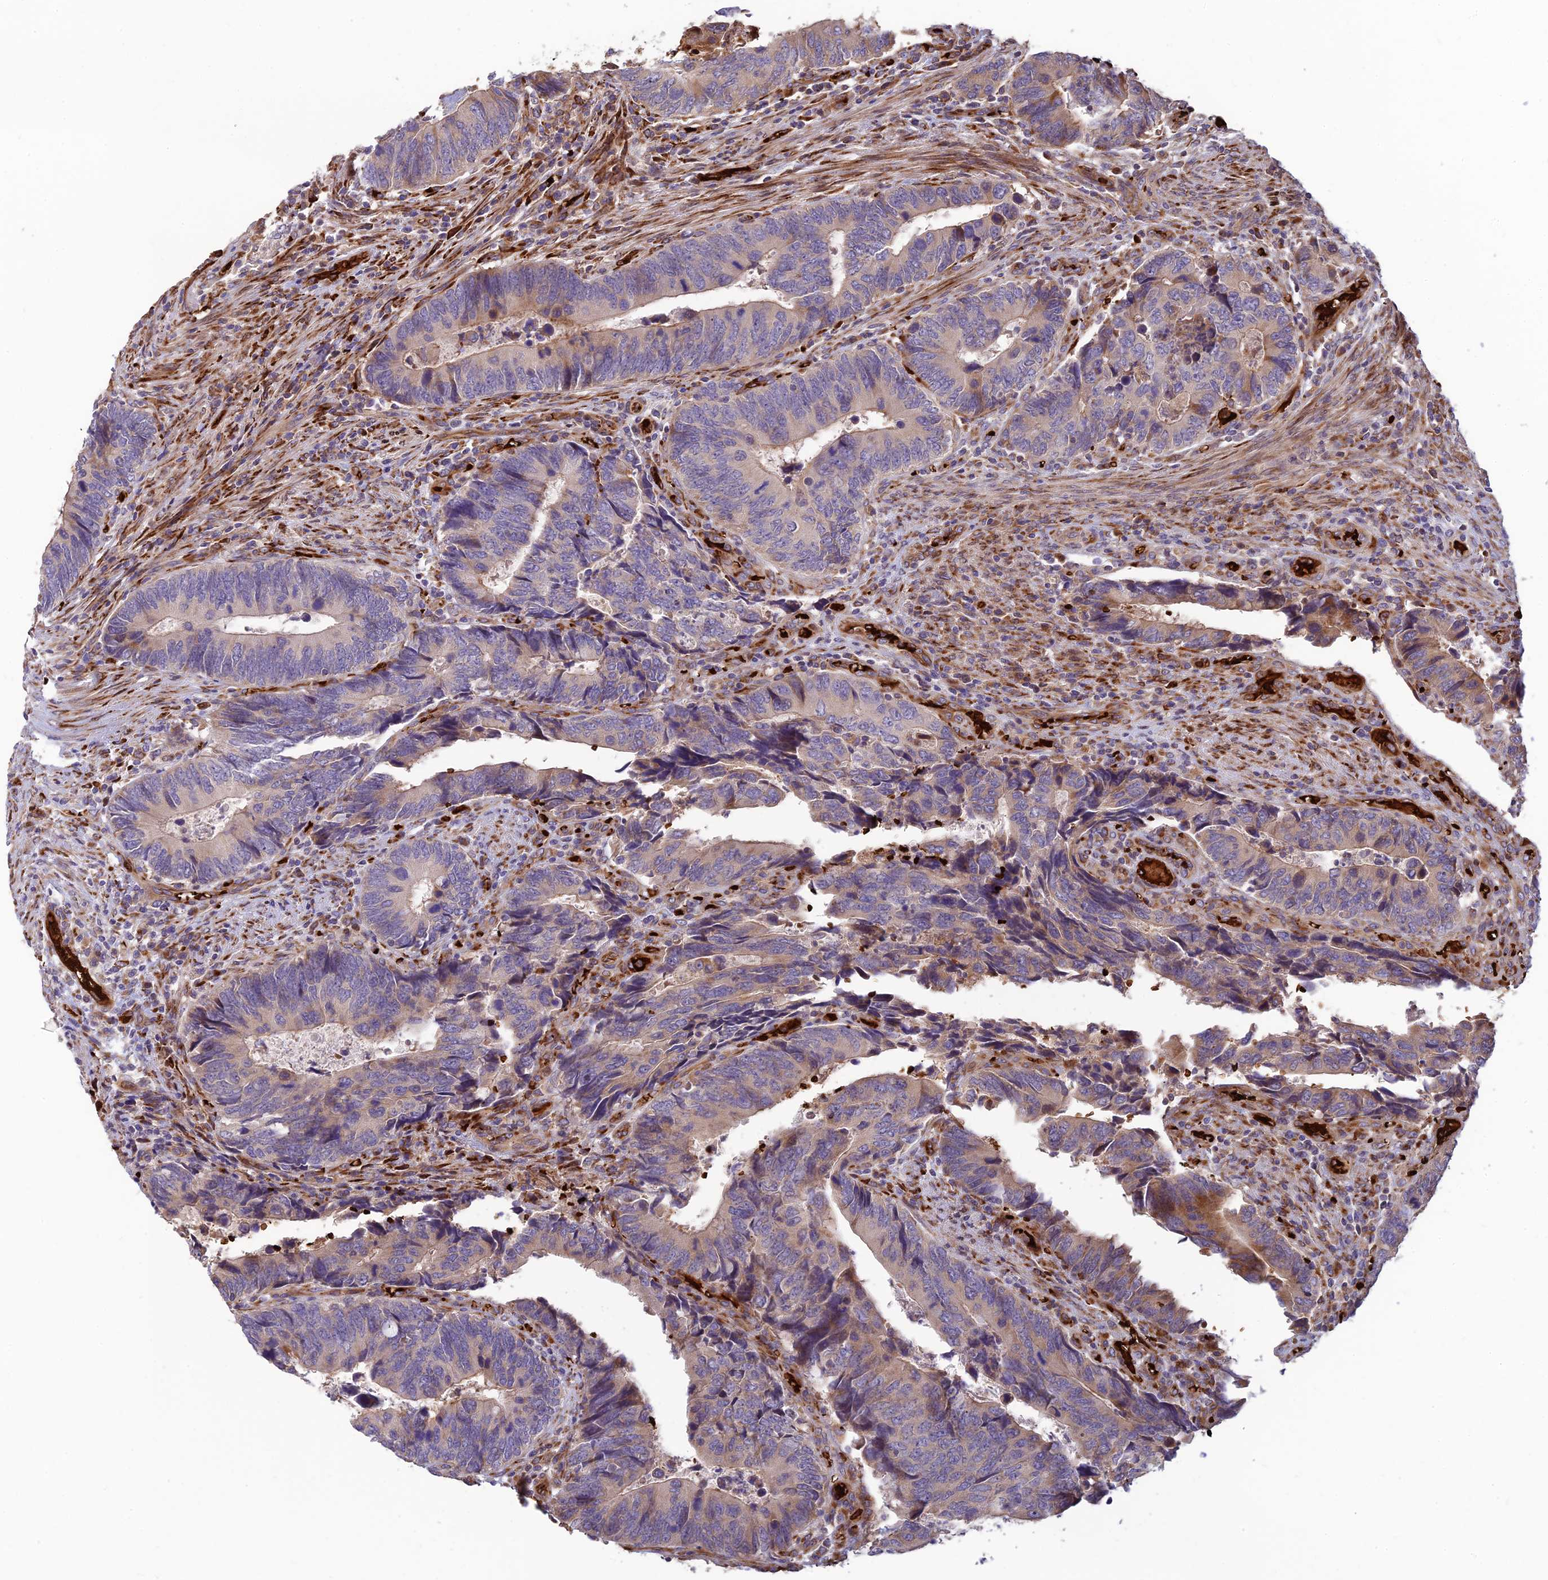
{"staining": {"intensity": "weak", "quantity": "<25%", "location": "cytoplasmic/membranous"}, "tissue": "colorectal cancer", "cell_type": "Tumor cells", "image_type": "cancer", "snomed": [{"axis": "morphology", "description": "Adenocarcinoma, NOS"}, {"axis": "topography", "description": "Colon"}], "caption": "Tumor cells show no significant expression in colorectal cancer (adenocarcinoma).", "gene": "UFSP2", "patient": {"sex": "male", "age": 87}}